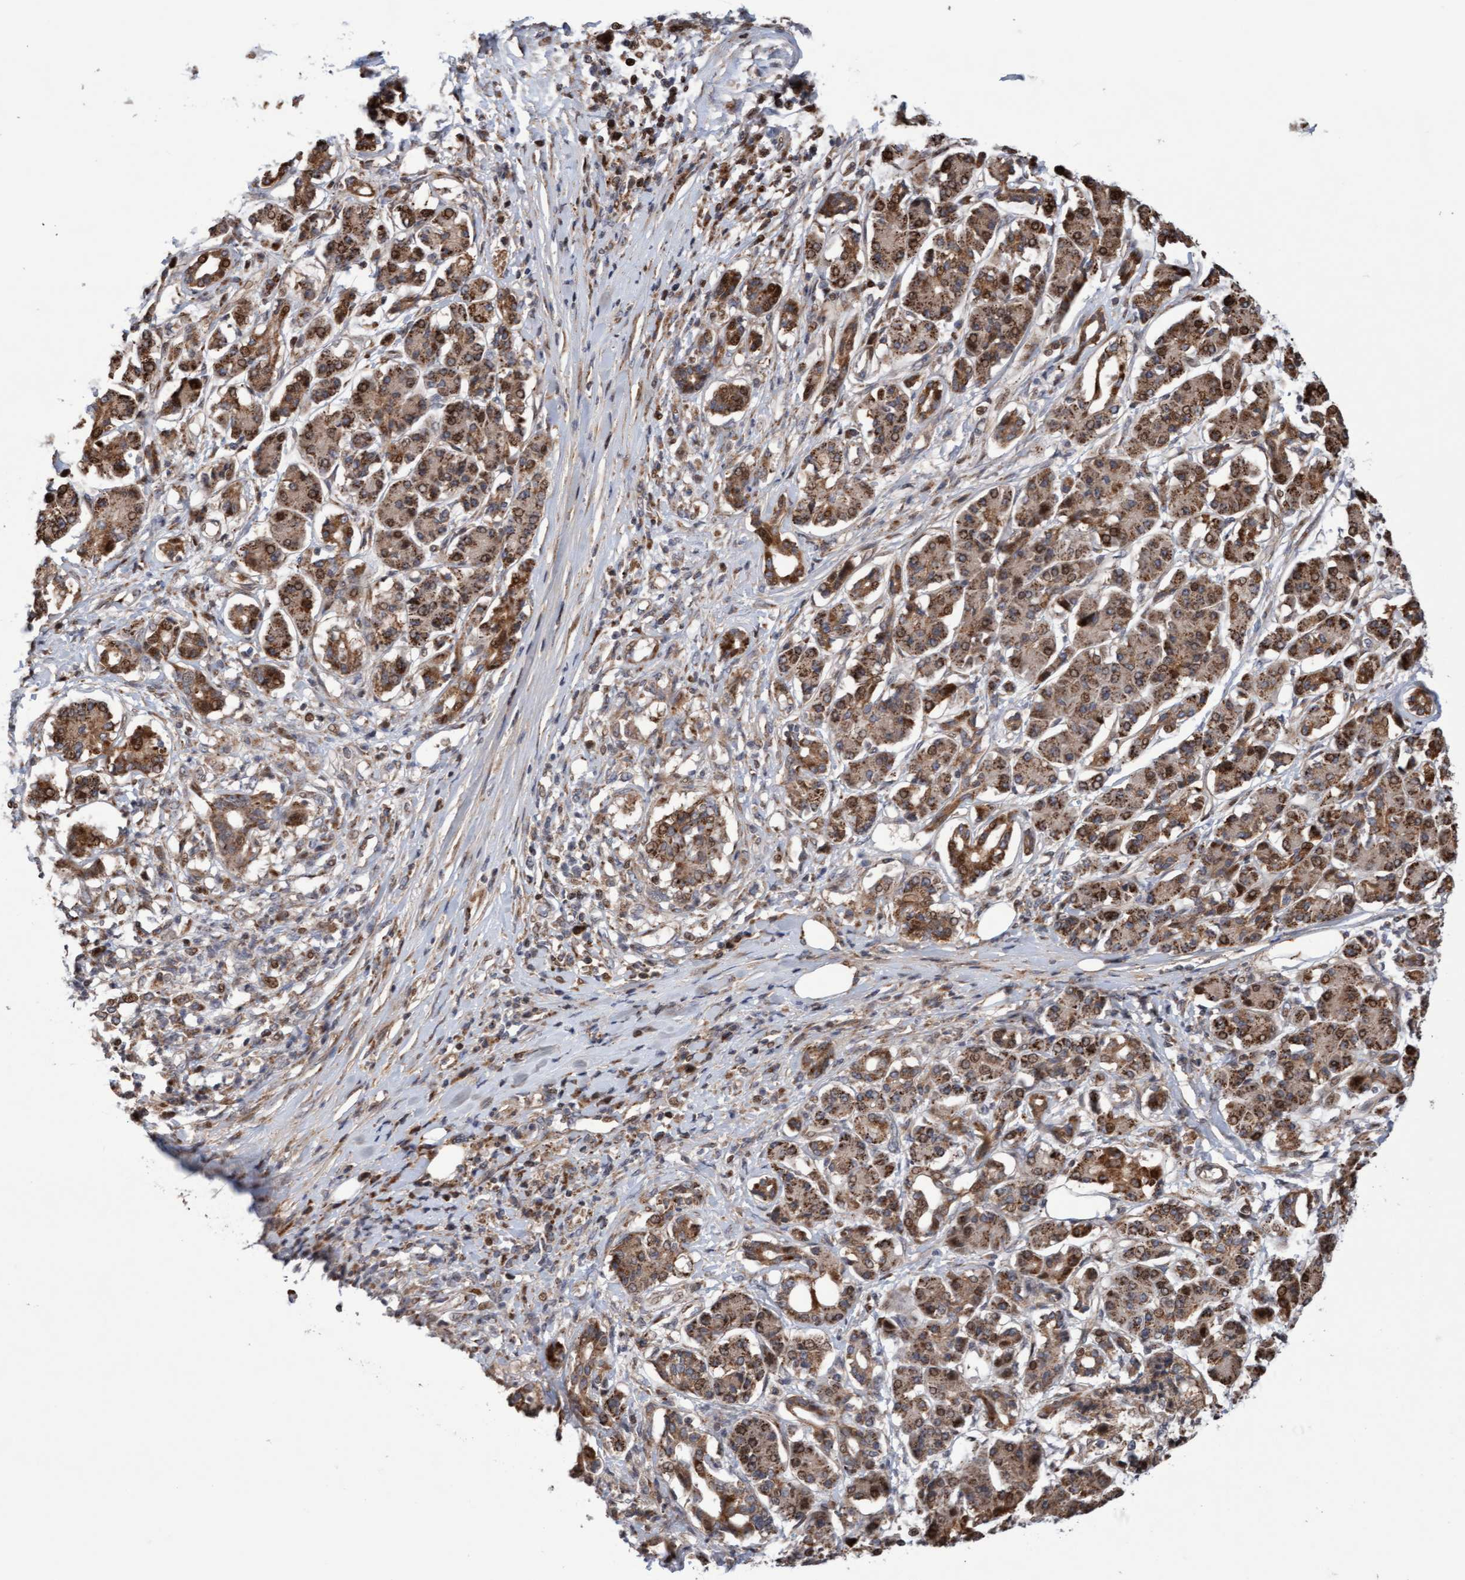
{"staining": {"intensity": "moderate", "quantity": ">75%", "location": "cytoplasmic/membranous"}, "tissue": "pancreatic cancer", "cell_type": "Tumor cells", "image_type": "cancer", "snomed": [{"axis": "morphology", "description": "Adenocarcinoma, NOS"}, {"axis": "topography", "description": "Pancreas"}], "caption": "Protein staining demonstrates moderate cytoplasmic/membranous expression in approximately >75% of tumor cells in pancreatic cancer (adenocarcinoma).", "gene": "PECR", "patient": {"sex": "female", "age": 56}}